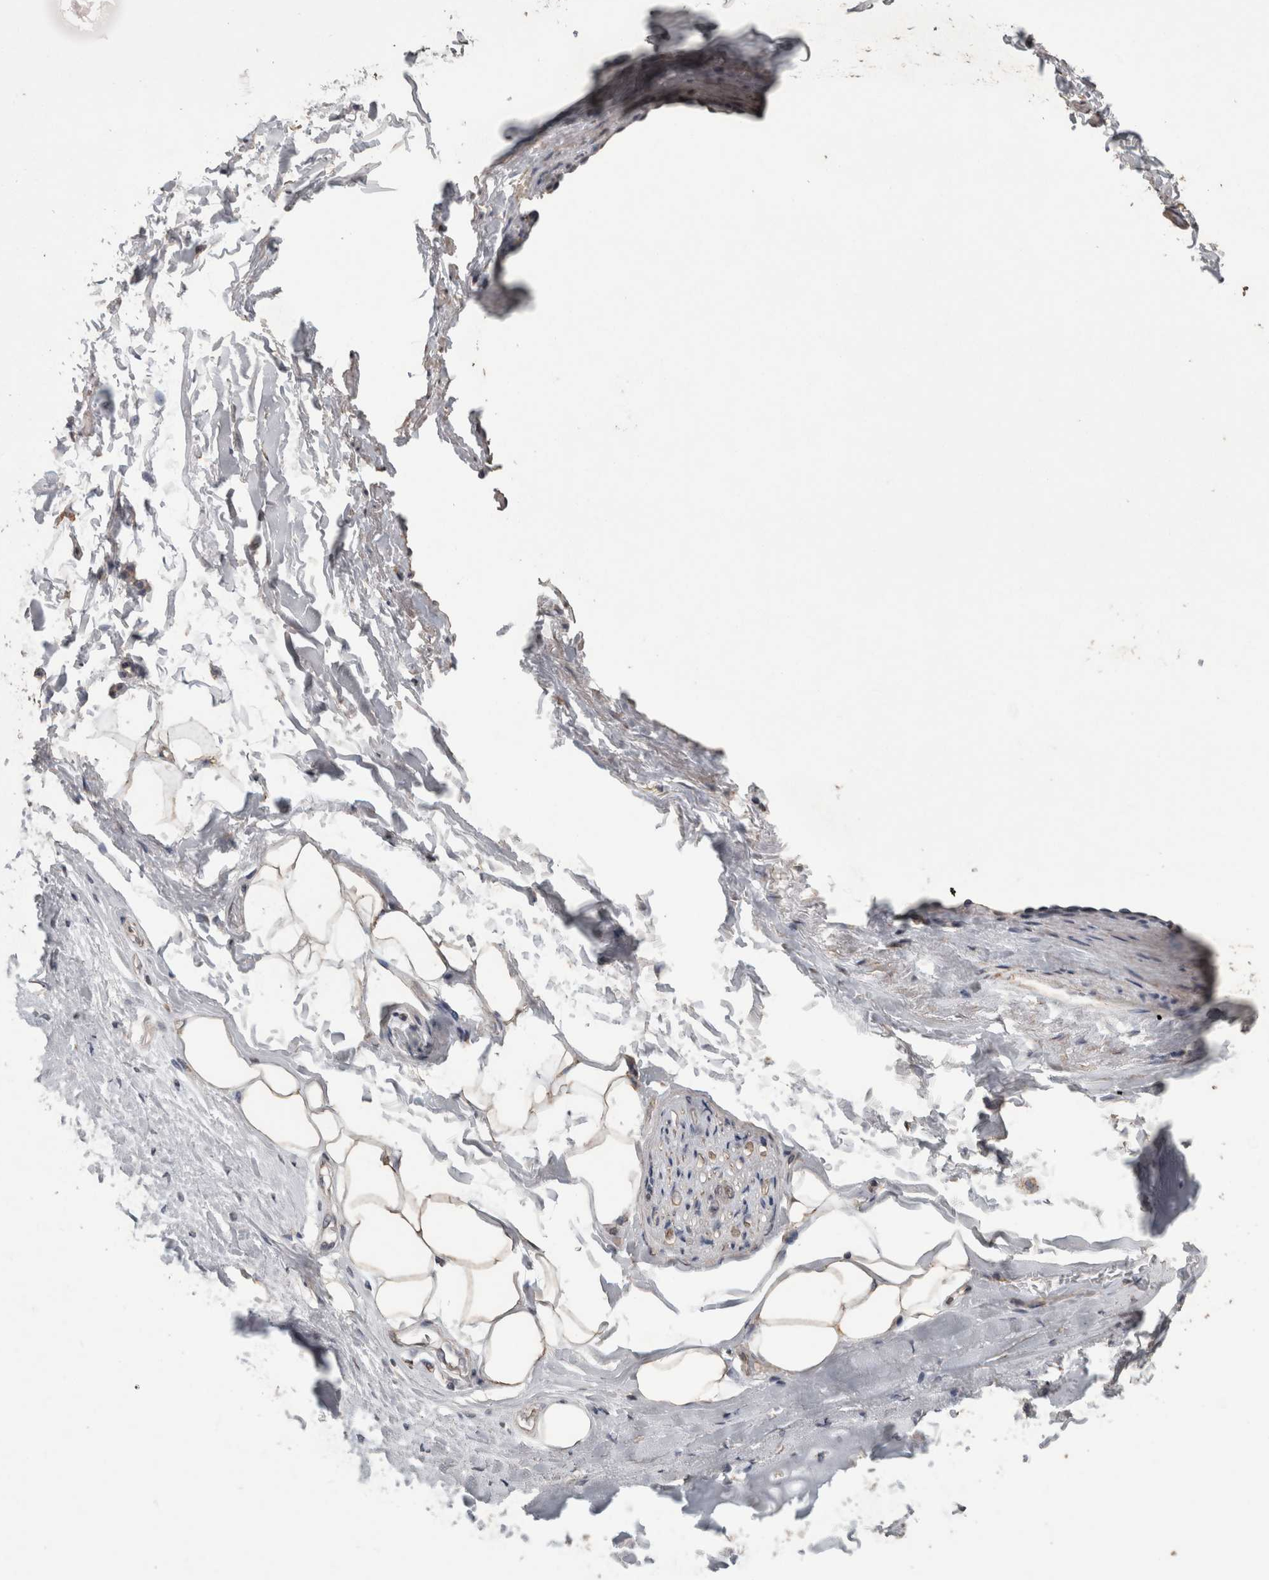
{"staining": {"intensity": "weak", "quantity": "25%-75%", "location": "cytoplasmic/membranous"}, "tissue": "adipose tissue", "cell_type": "Adipocytes", "image_type": "normal", "snomed": [{"axis": "morphology", "description": "Normal tissue, NOS"}, {"axis": "topography", "description": "Cartilage tissue"}, {"axis": "topography", "description": "Bronchus"}], "caption": "Adipocytes display low levels of weak cytoplasmic/membranous expression in about 25%-75% of cells in benign adipose tissue. (IHC, brightfield microscopy, high magnification).", "gene": "ACADM", "patient": {"sex": "female", "age": 73}}